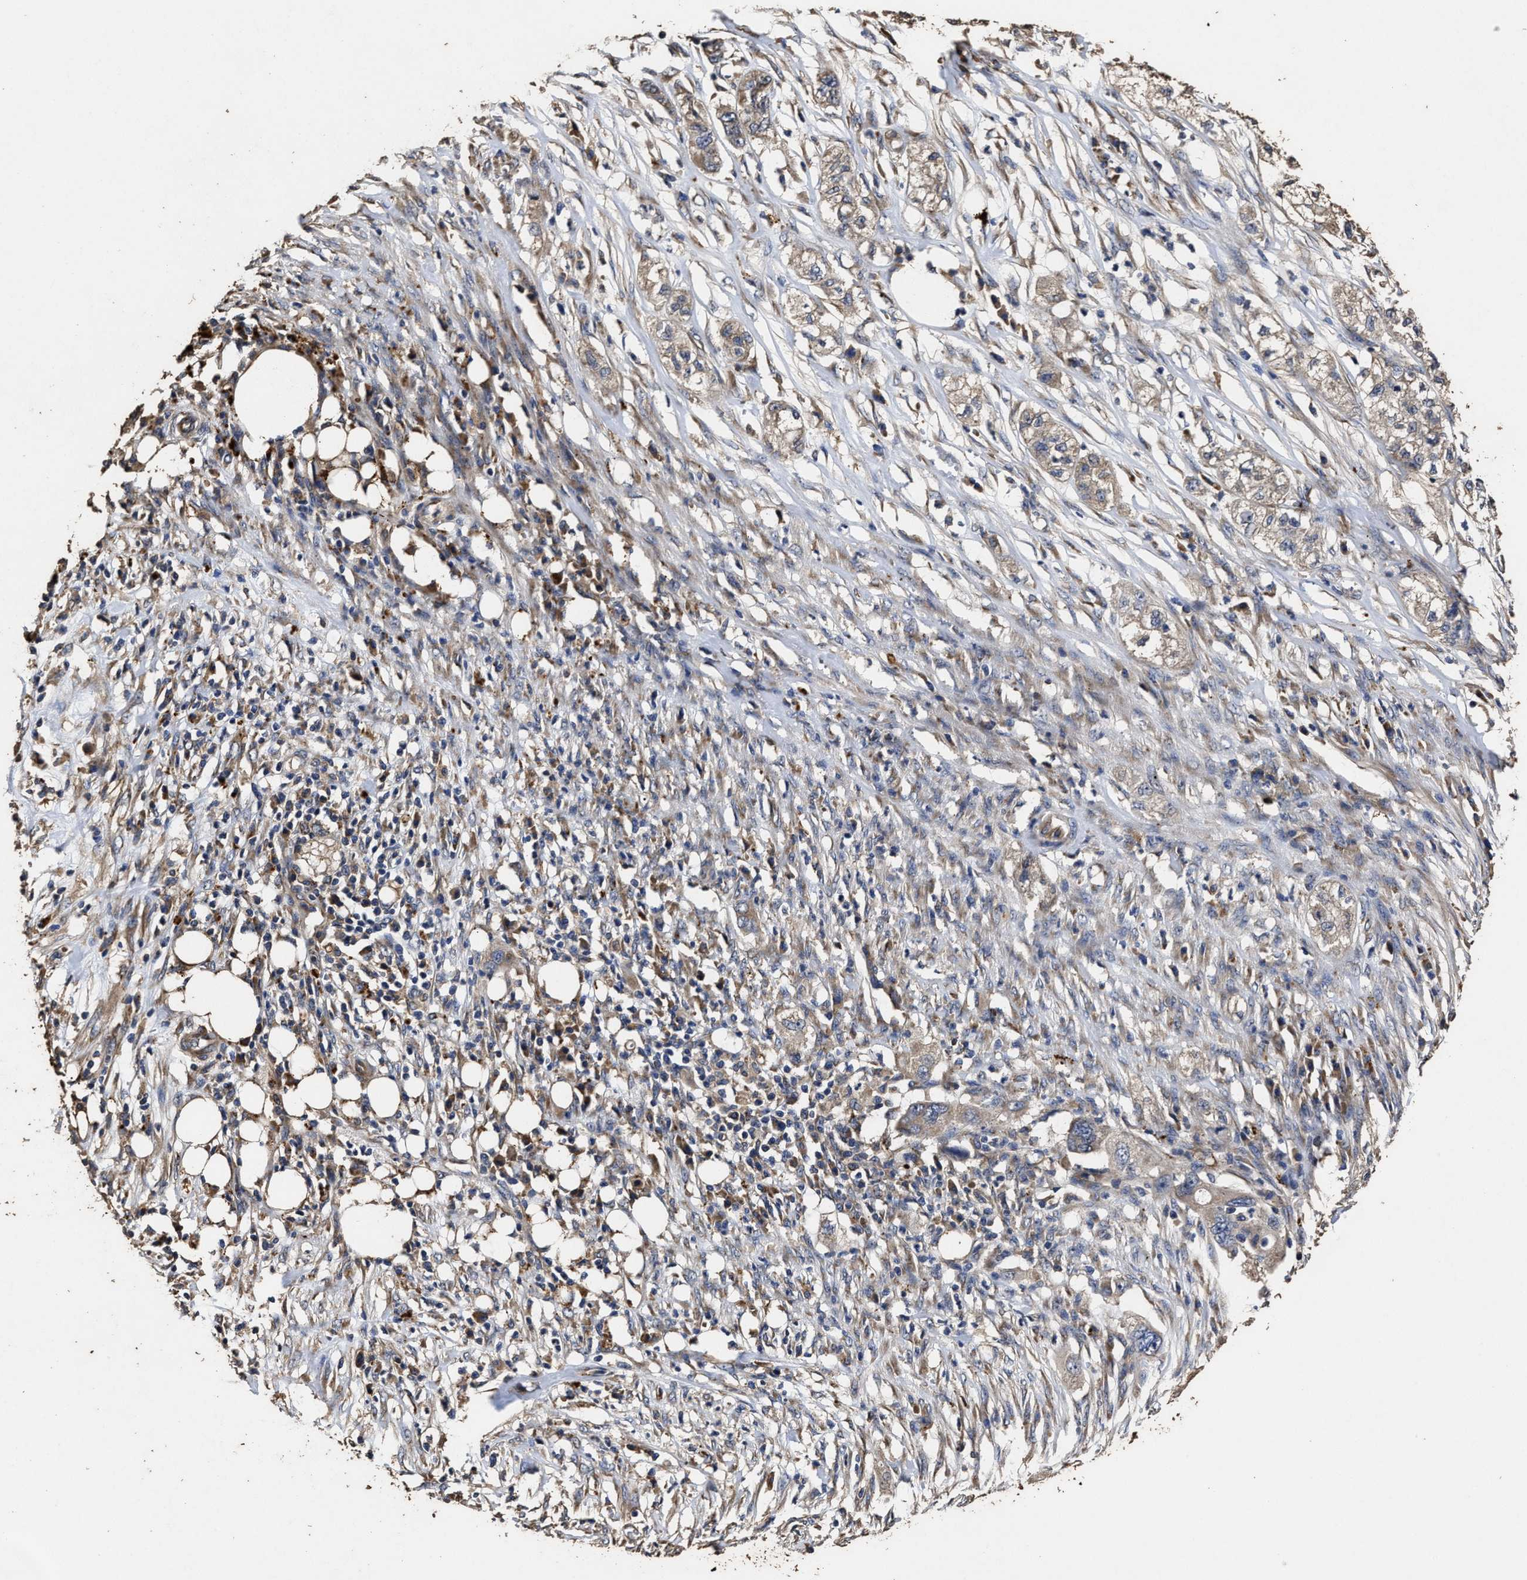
{"staining": {"intensity": "weak", "quantity": ">75%", "location": "cytoplasmic/membranous"}, "tissue": "pancreatic cancer", "cell_type": "Tumor cells", "image_type": "cancer", "snomed": [{"axis": "morphology", "description": "Adenocarcinoma, NOS"}, {"axis": "topography", "description": "Pancreas"}], "caption": "Brown immunohistochemical staining in adenocarcinoma (pancreatic) reveals weak cytoplasmic/membranous positivity in approximately >75% of tumor cells.", "gene": "PPM1K", "patient": {"sex": "female", "age": 78}}